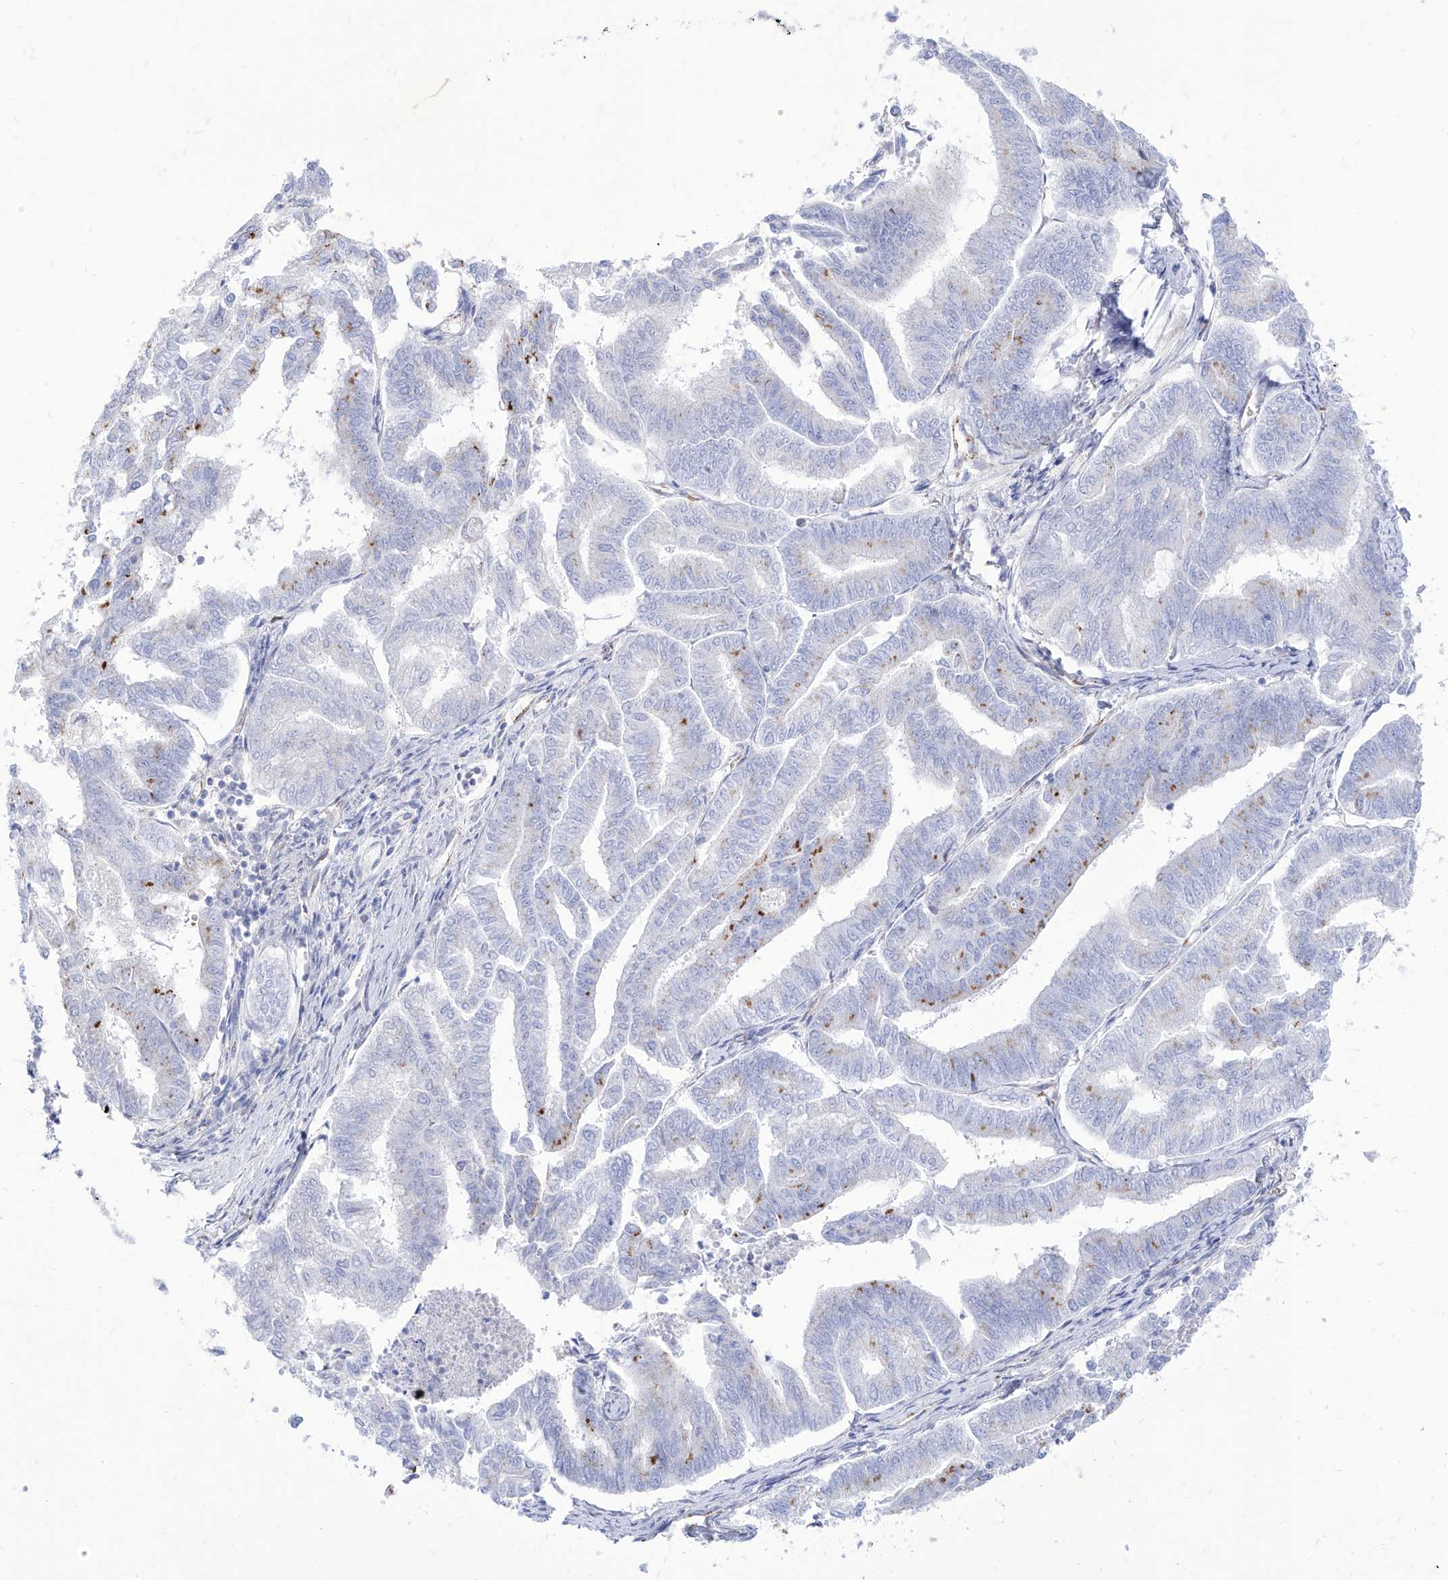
{"staining": {"intensity": "negative", "quantity": "none", "location": "none"}, "tissue": "endometrial cancer", "cell_type": "Tumor cells", "image_type": "cancer", "snomed": [{"axis": "morphology", "description": "Adenocarcinoma, NOS"}, {"axis": "topography", "description": "Endometrium"}], "caption": "Image shows no significant protein staining in tumor cells of endometrial cancer (adenocarcinoma).", "gene": "C1orf74", "patient": {"sex": "female", "age": 79}}